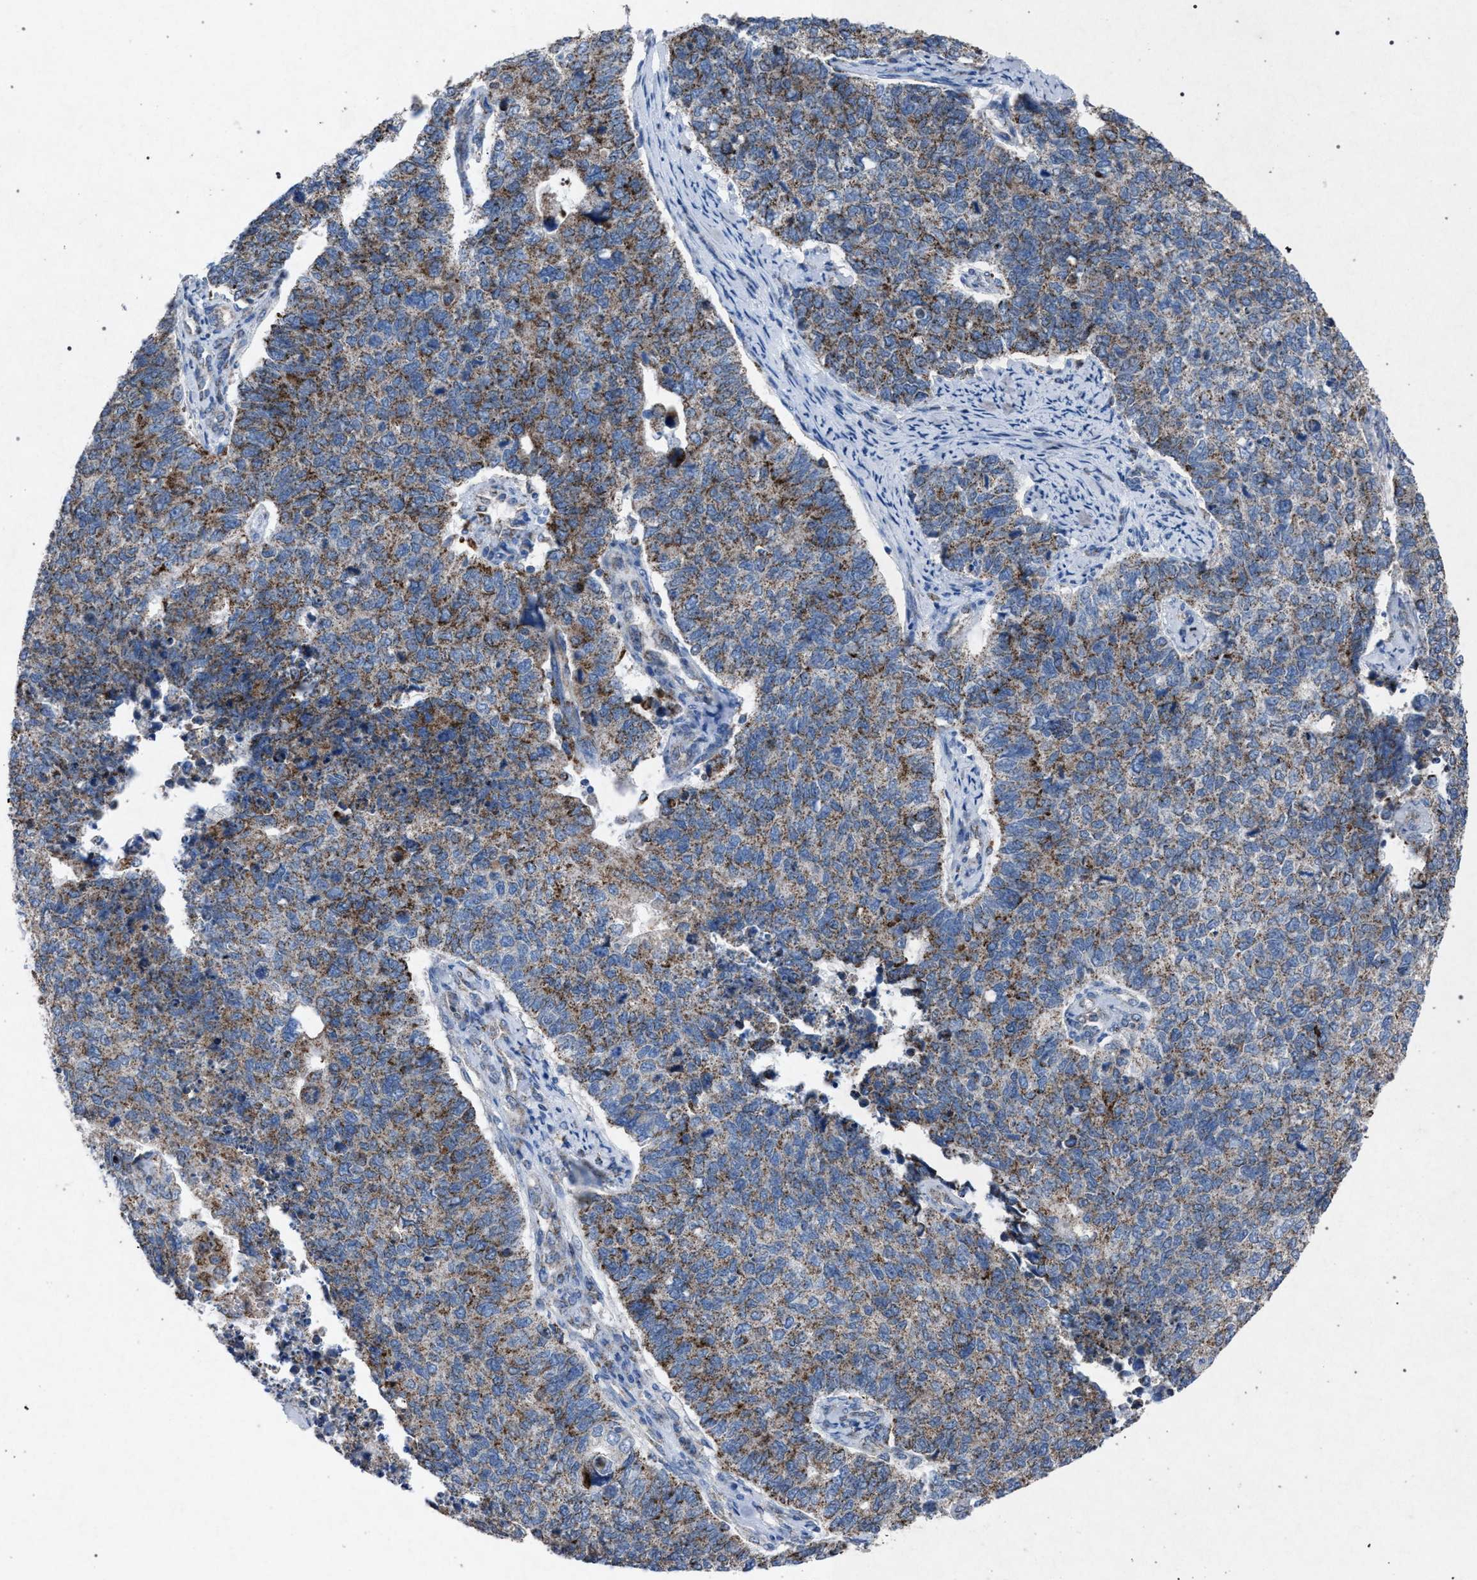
{"staining": {"intensity": "moderate", "quantity": ">75%", "location": "cytoplasmic/membranous"}, "tissue": "cervical cancer", "cell_type": "Tumor cells", "image_type": "cancer", "snomed": [{"axis": "morphology", "description": "Squamous cell carcinoma, NOS"}, {"axis": "topography", "description": "Cervix"}], "caption": "This is a histology image of immunohistochemistry staining of cervical cancer, which shows moderate expression in the cytoplasmic/membranous of tumor cells.", "gene": "HSD17B4", "patient": {"sex": "female", "age": 63}}